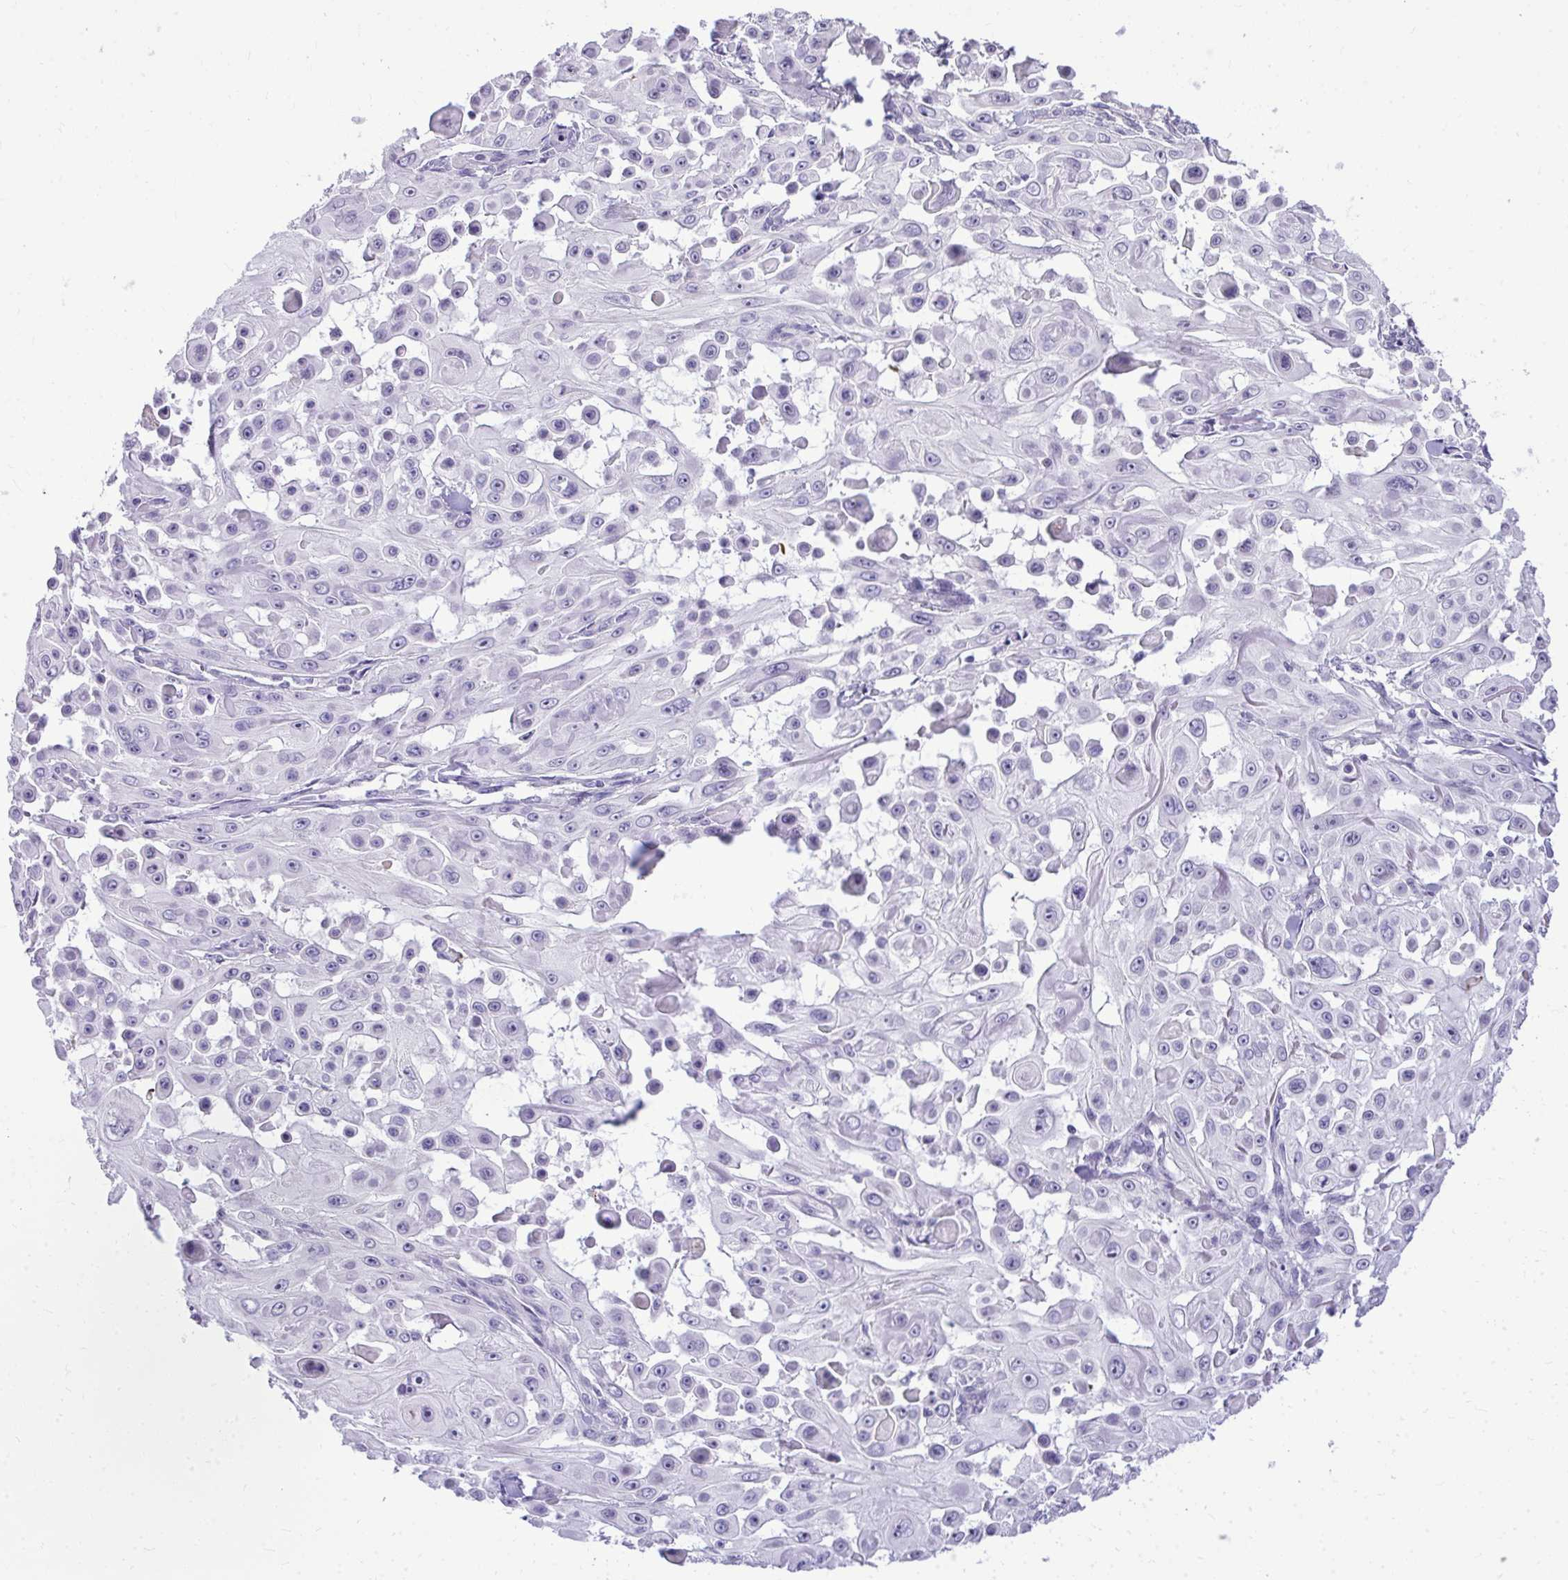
{"staining": {"intensity": "negative", "quantity": "none", "location": "none"}, "tissue": "skin cancer", "cell_type": "Tumor cells", "image_type": "cancer", "snomed": [{"axis": "morphology", "description": "Squamous cell carcinoma, NOS"}, {"axis": "topography", "description": "Skin"}], "caption": "Human skin squamous cell carcinoma stained for a protein using immunohistochemistry displays no staining in tumor cells.", "gene": "EID3", "patient": {"sex": "male", "age": 91}}